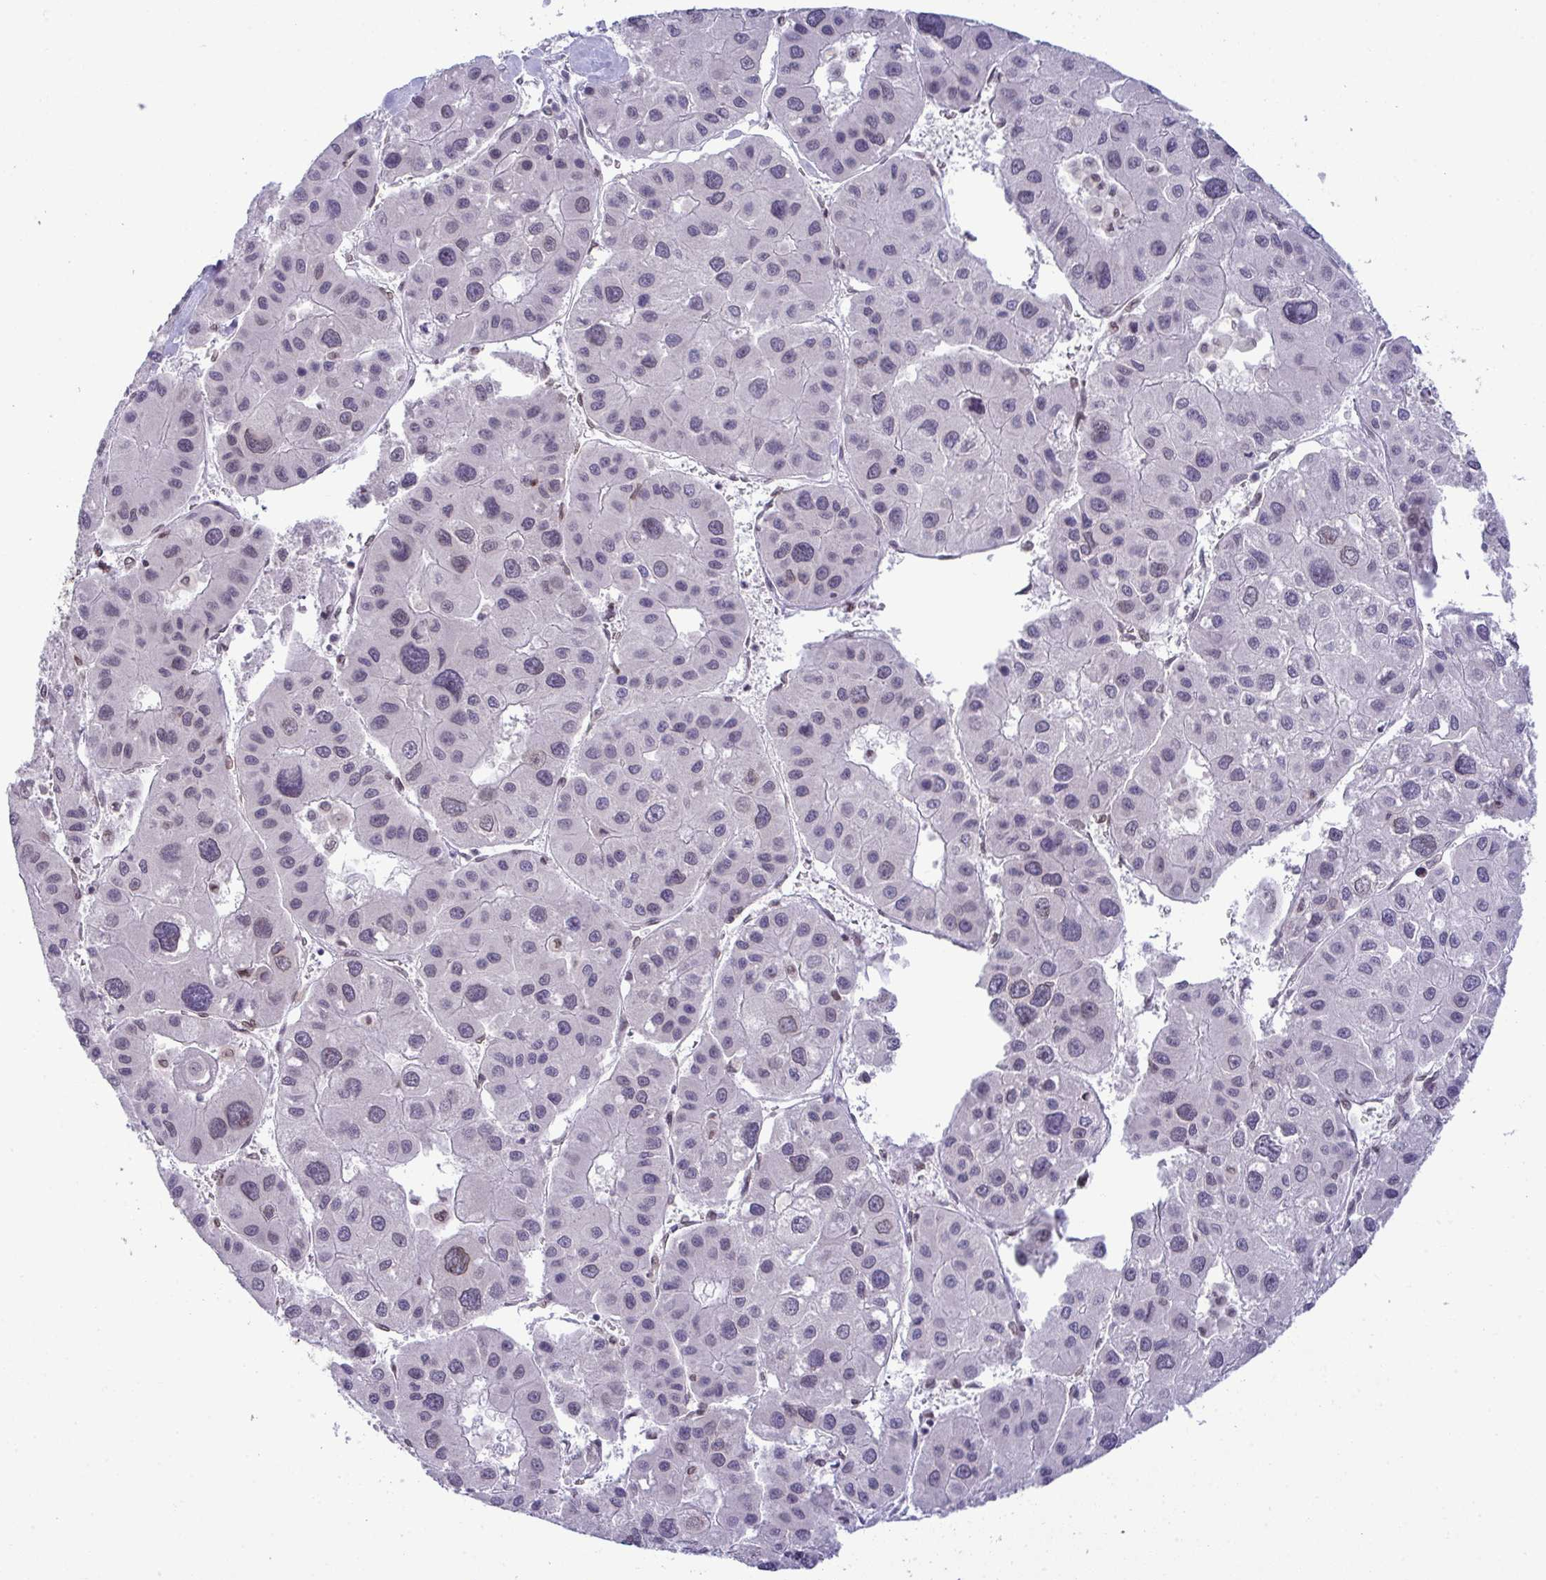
{"staining": {"intensity": "weak", "quantity": "<25%", "location": "cytoplasmic/membranous,nuclear"}, "tissue": "liver cancer", "cell_type": "Tumor cells", "image_type": "cancer", "snomed": [{"axis": "morphology", "description": "Carcinoma, Hepatocellular, NOS"}, {"axis": "topography", "description": "Liver"}], "caption": "Tumor cells show no significant expression in liver hepatocellular carcinoma.", "gene": "RANBP2", "patient": {"sex": "male", "age": 73}}